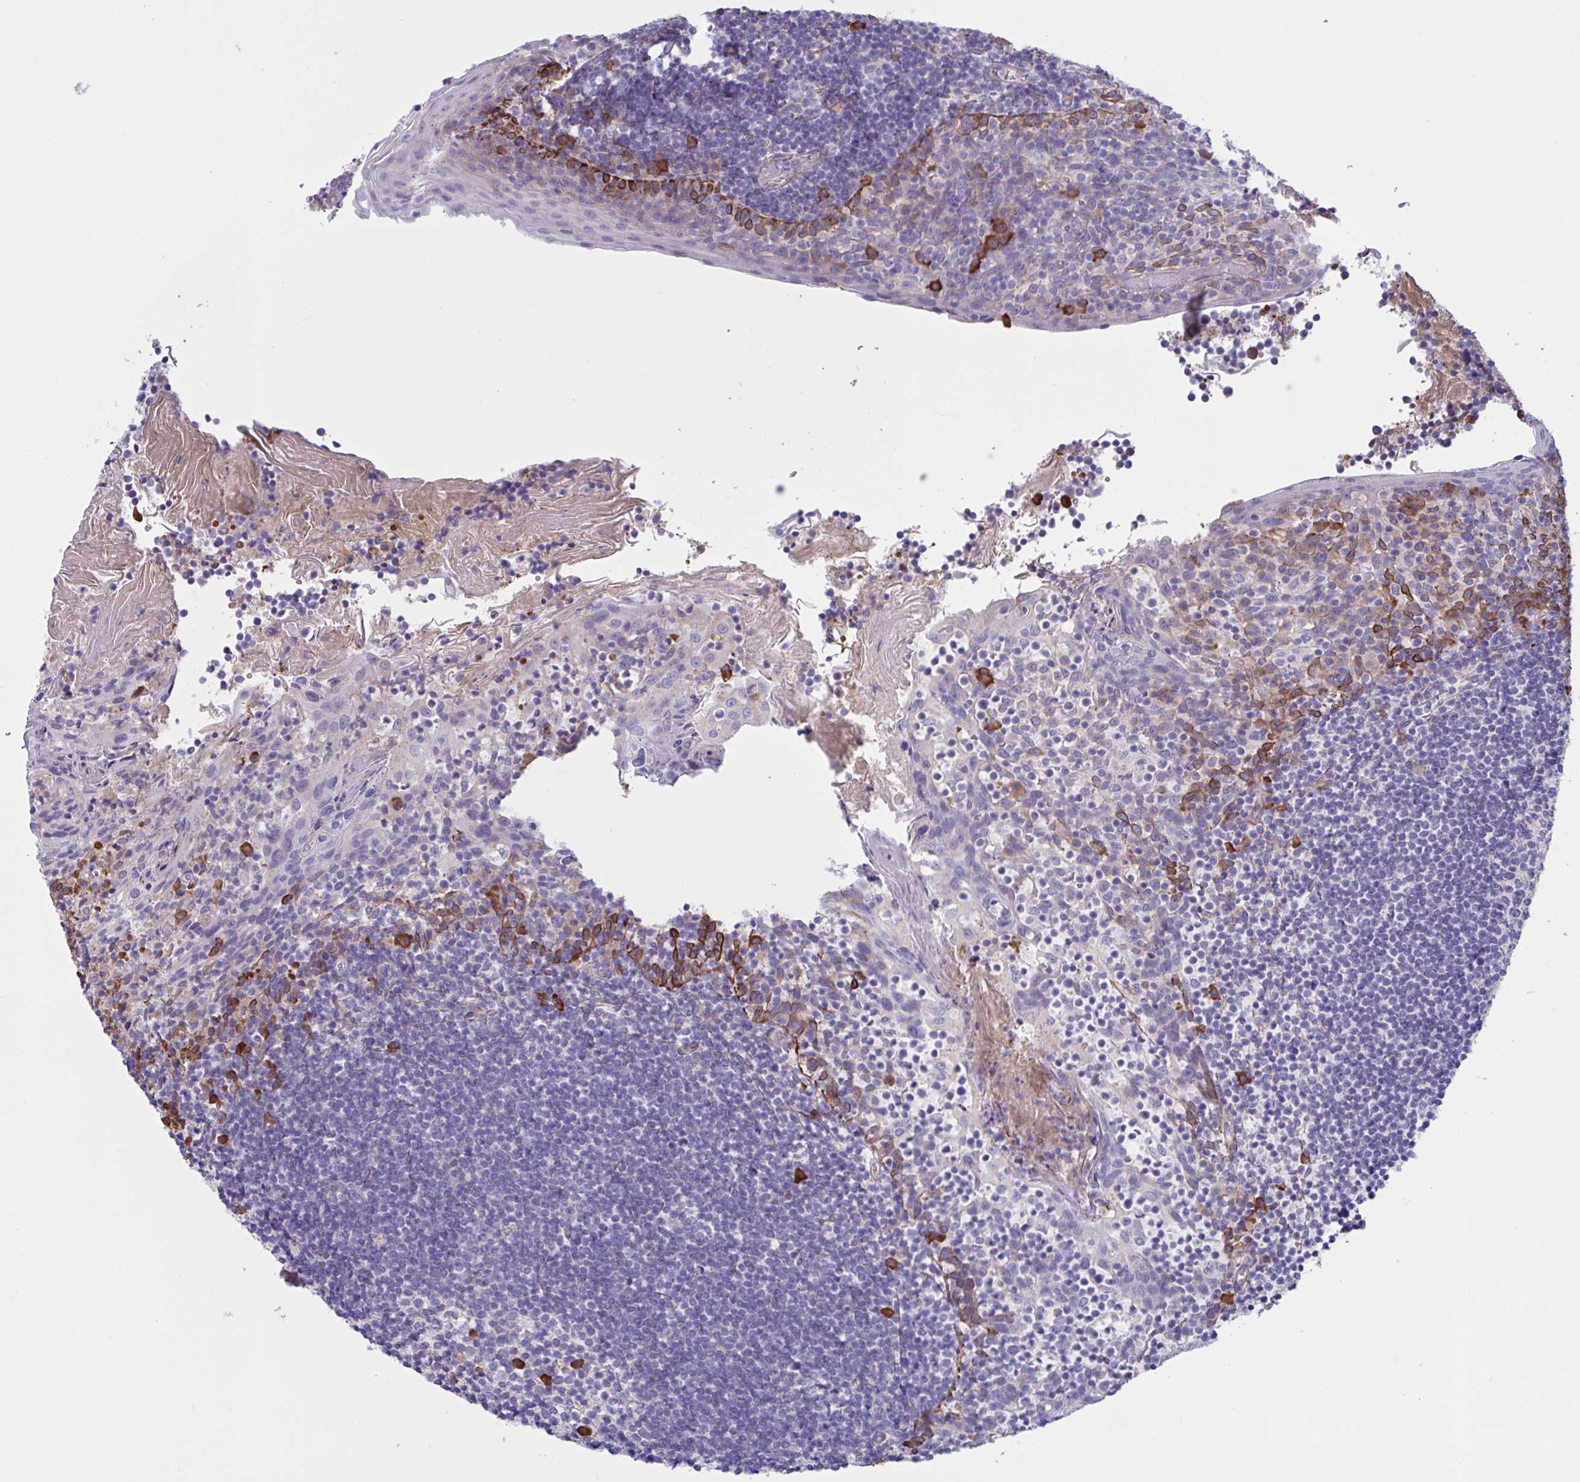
{"staining": {"intensity": "moderate", "quantity": "<25%", "location": "cytoplasmic/membranous"}, "tissue": "tonsil", "cell_type": "Germinal center cells", "image_type": "normal", "snomed": [{"axis": "morphology", "description": "Normal tissue, NOS"}, {"axis": "topography", "description": "Tonsil"}], "caption": "The histopathology image displays immunohistochemical staining of normal tonsil. There is moderate cytoplasmic/membranous staining is appreciated in approximately <25% of germinal center cells. Nuclei are stained in blue.", "gene": "SLC66A1", "patient": {"sex": "female", "age": 10}}